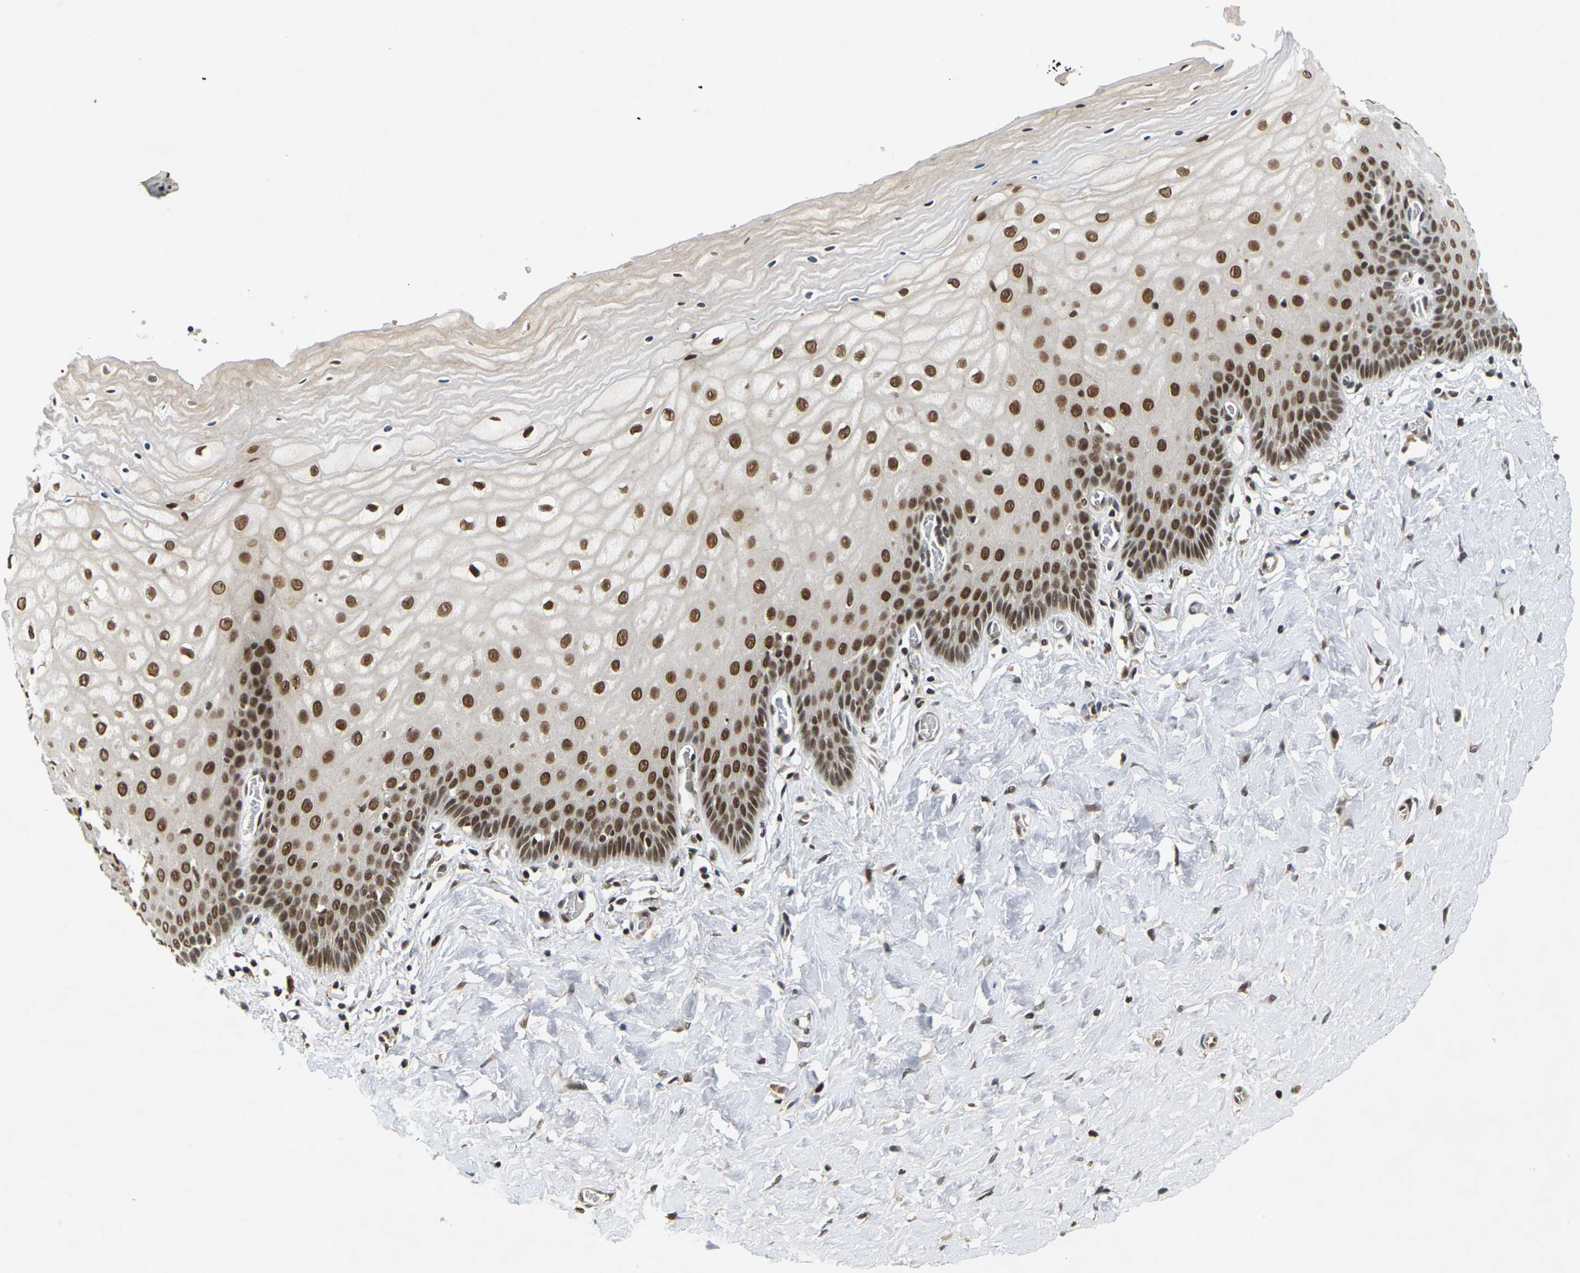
{"staining": {"intensity": "strong", "quantity": ">75%", "location": "nuclear"}, "tissue": "cervix", "cell_type": "Squamous epithelial cells", "image_type": "normal", "snomed": [{"axis": "morphology", "description": "Normal tissue, NOS"}, {"axis": "topography", "description": "Cervix"}], "caption": "An image showing strong nuclear expression in about >75% of squamous epithelial cells in unremarkable cervix, as visualized by brown immunohistochemical staining.", "gene": "NELFA", "patient": {"sex": "female", "age": 55}}